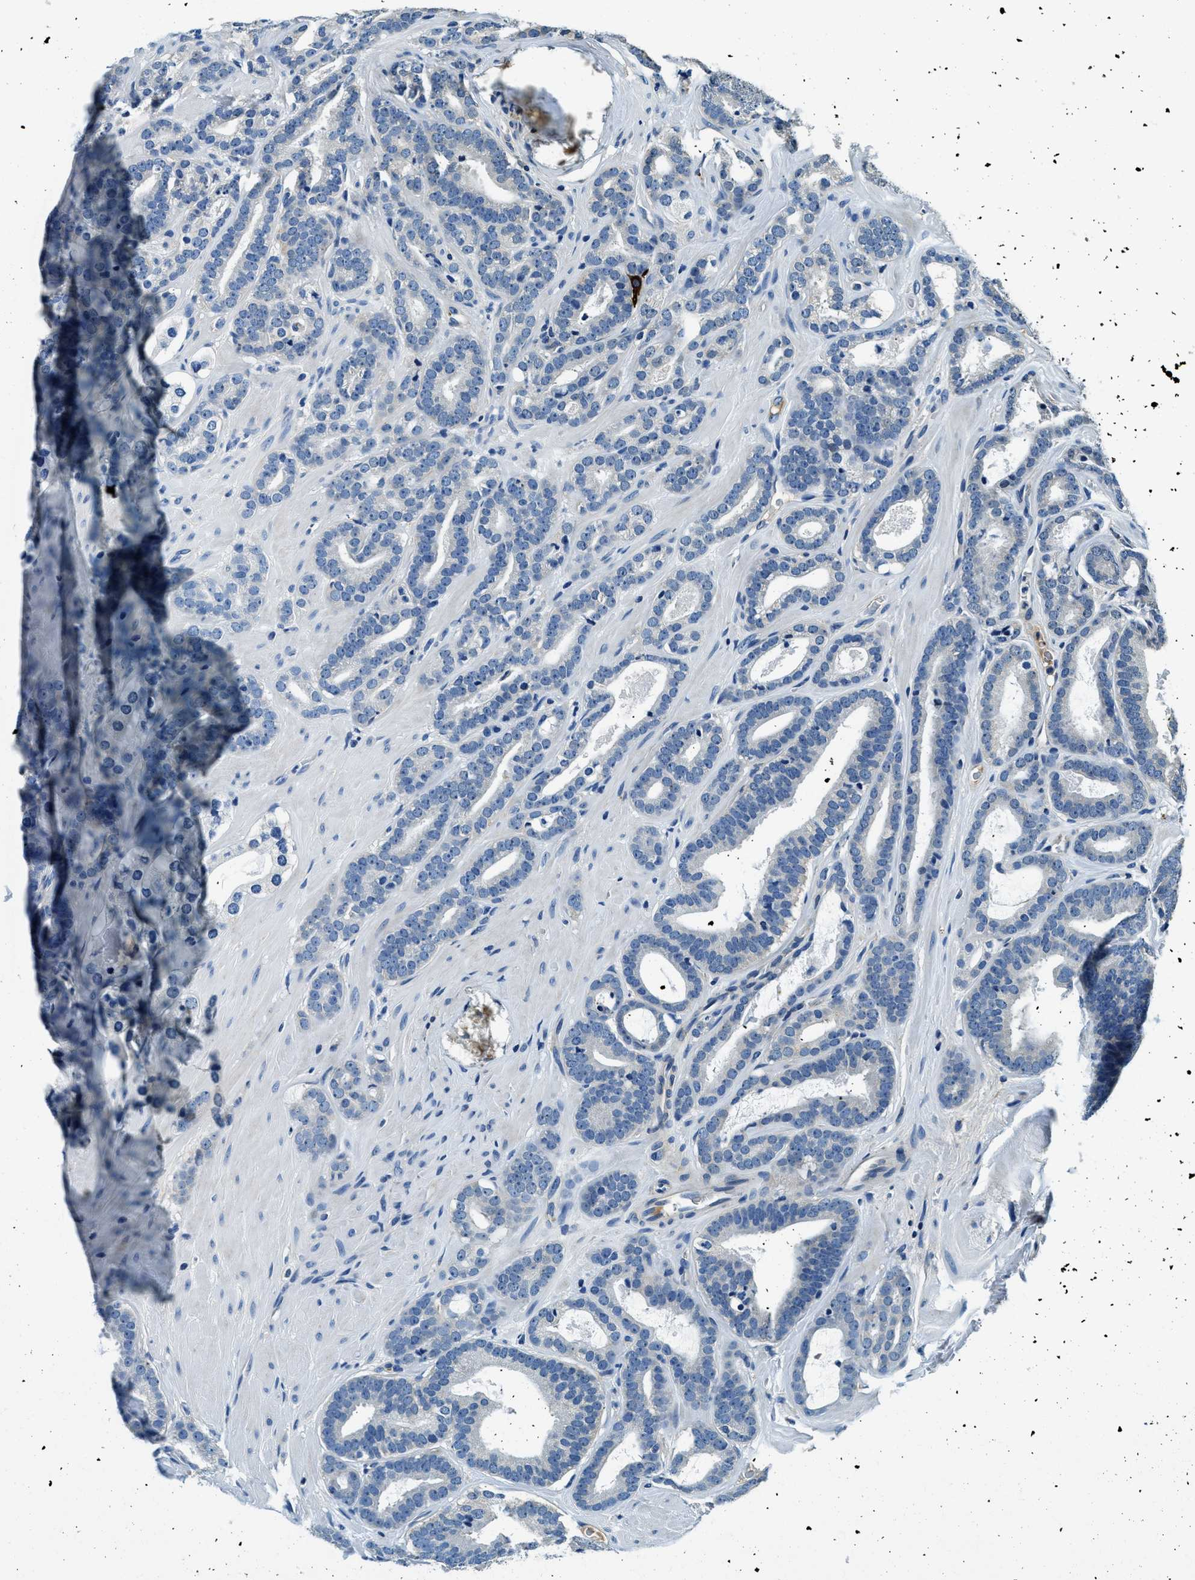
{"staining": {"intensity": "negative", "quantity": "none", "location": "none"}, "tissue": "prostate cancer", "cell_type": "Tumor cells", "image_type": "cancer", "snomed": [{"axis": "morphology", "description": "Adenocarcinoma, High grade"}, {"axis": "topography", "description": "Prostate"}], "caption": "Prostate adenocarcinoma (high-grade) was stained to show a protein in brown. There is no significant expression in tumor cells.", "gene": "TMEM186", "patient": {"sex": "male", "age": 60}}